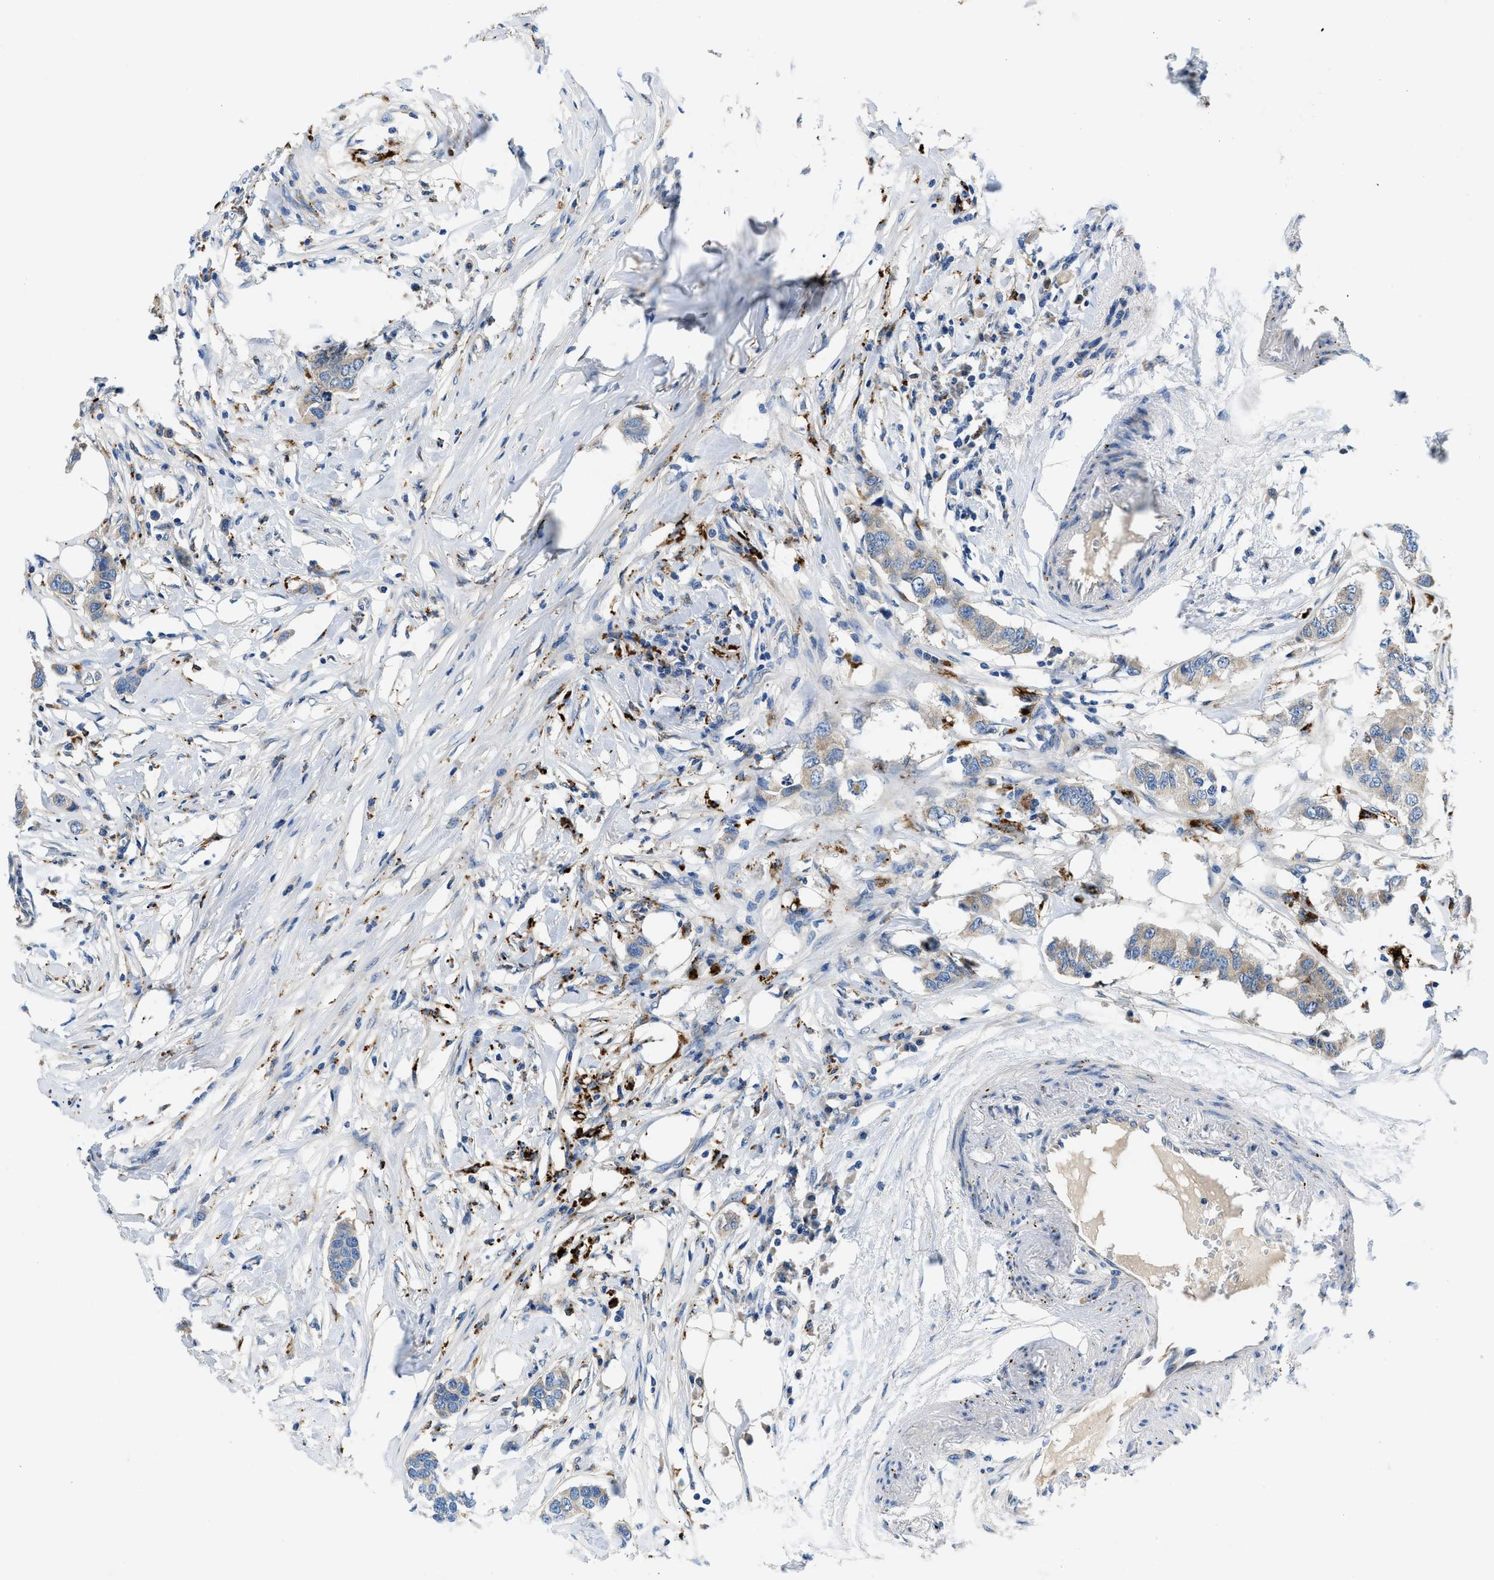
{"staining": {"intensity": "weak", "quantity": "25%-75%", "location": "cytoplasmic/membranous"}, "tissue": "breast cancer", "cell_type": "Tumor cells", "image_type": "cancer", "snomed": [{"axis": "morphology", "description": "Duct carcinoma"}, {"axis": "topography", "description": "Breast"}], "caption": "Immunohistochemistry (IHC) of invasive ductal carcinoma (breast) reveals low levels of weak cytoplasmic/membranous staining in approximately 25%-75% of tumor cells. Immunohistochemistry (IHC) stains the protein in brown and the nuclei are stained blue.", "gene": "ADGRE3", "patient": {"sex": "female", "age": 50}}